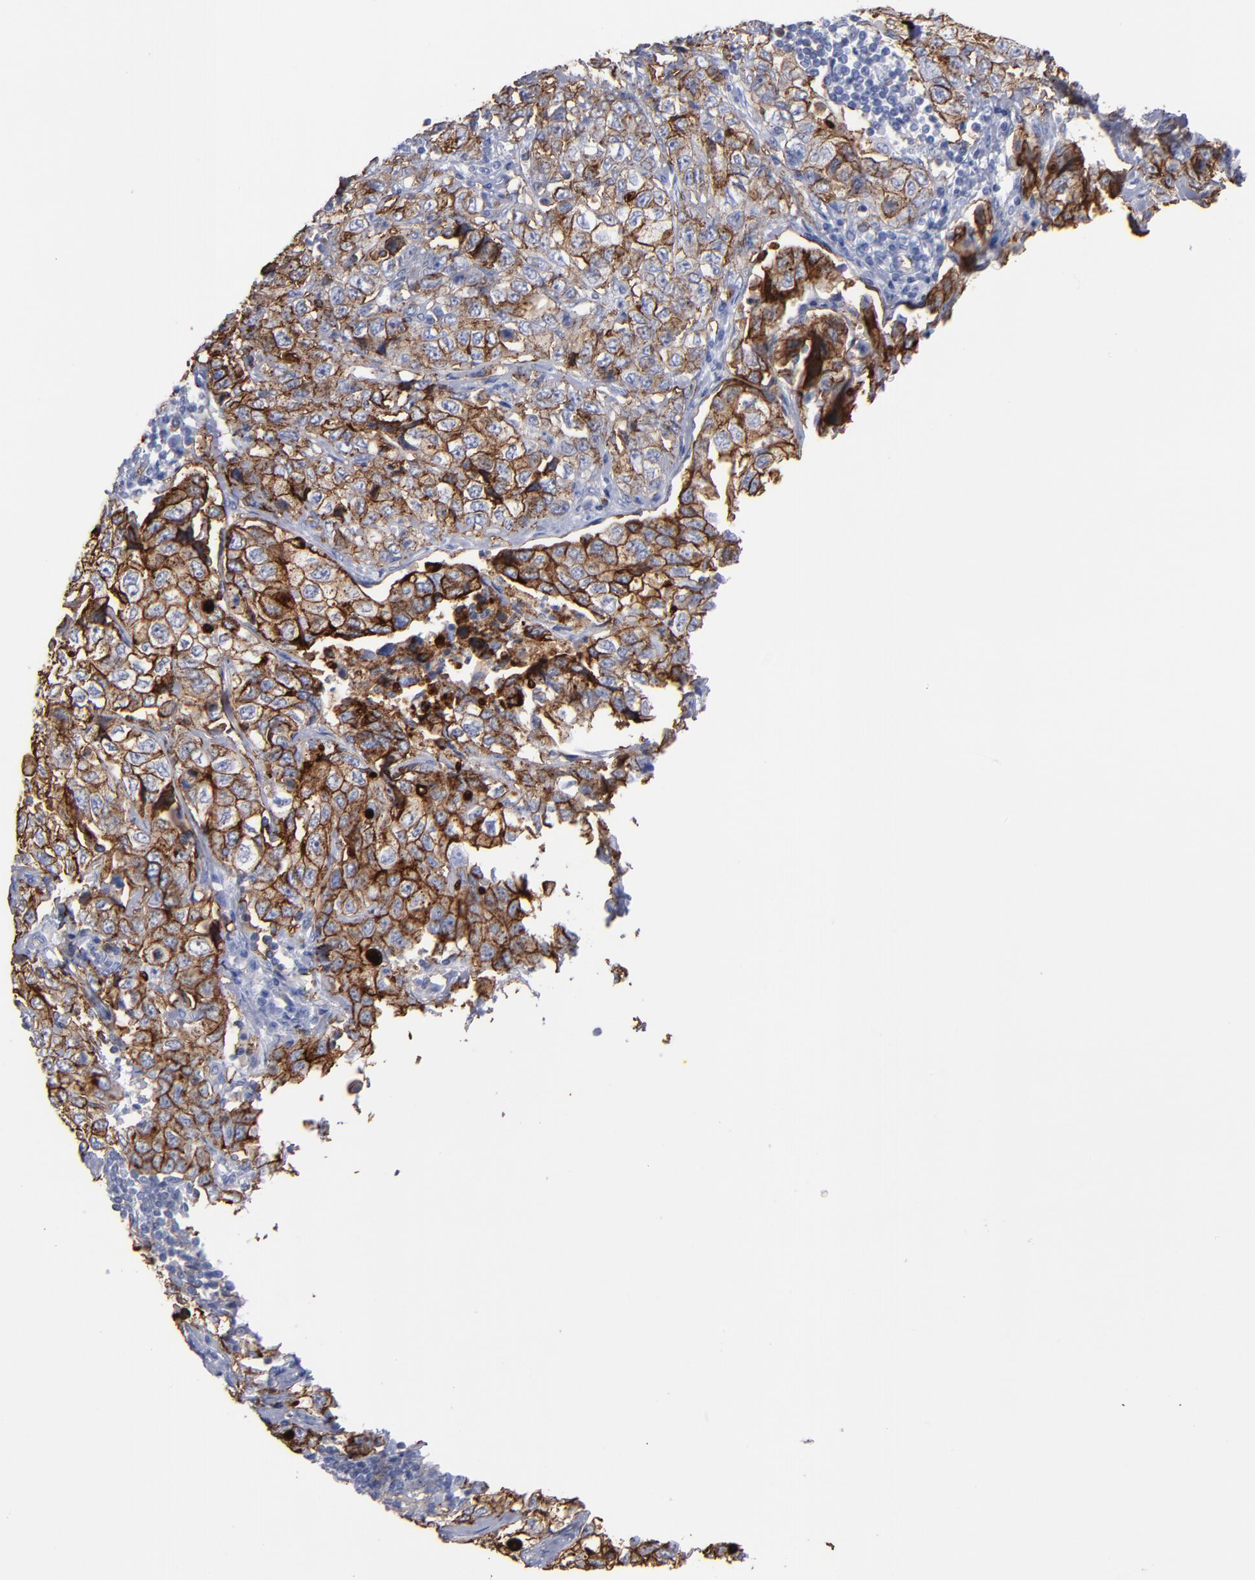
{"staining": {"intensity": "moderate", "quantity": ">75%", "location": "cytoplasmic/membranous"}, "tissue": "stomach cancer", "cell_type": "Tumor cells", "image_type": "cancer", "snomed": [{"axis": "morphology", "description": "Adenocarcinoma, NOS"}, {"axis": "topography", "description": "Stomach"}], "caption": "IHC (DAB) staining of stomach cancer (adenocarcinoma) exhibits moderate cytoplasmic/membranous protein positivity in about >75% of tumor cells. (IHC, brightfield microscopy, high magnification).", "gene": "TM4SF1", "patient": {"sex": "male", "age": 48}}